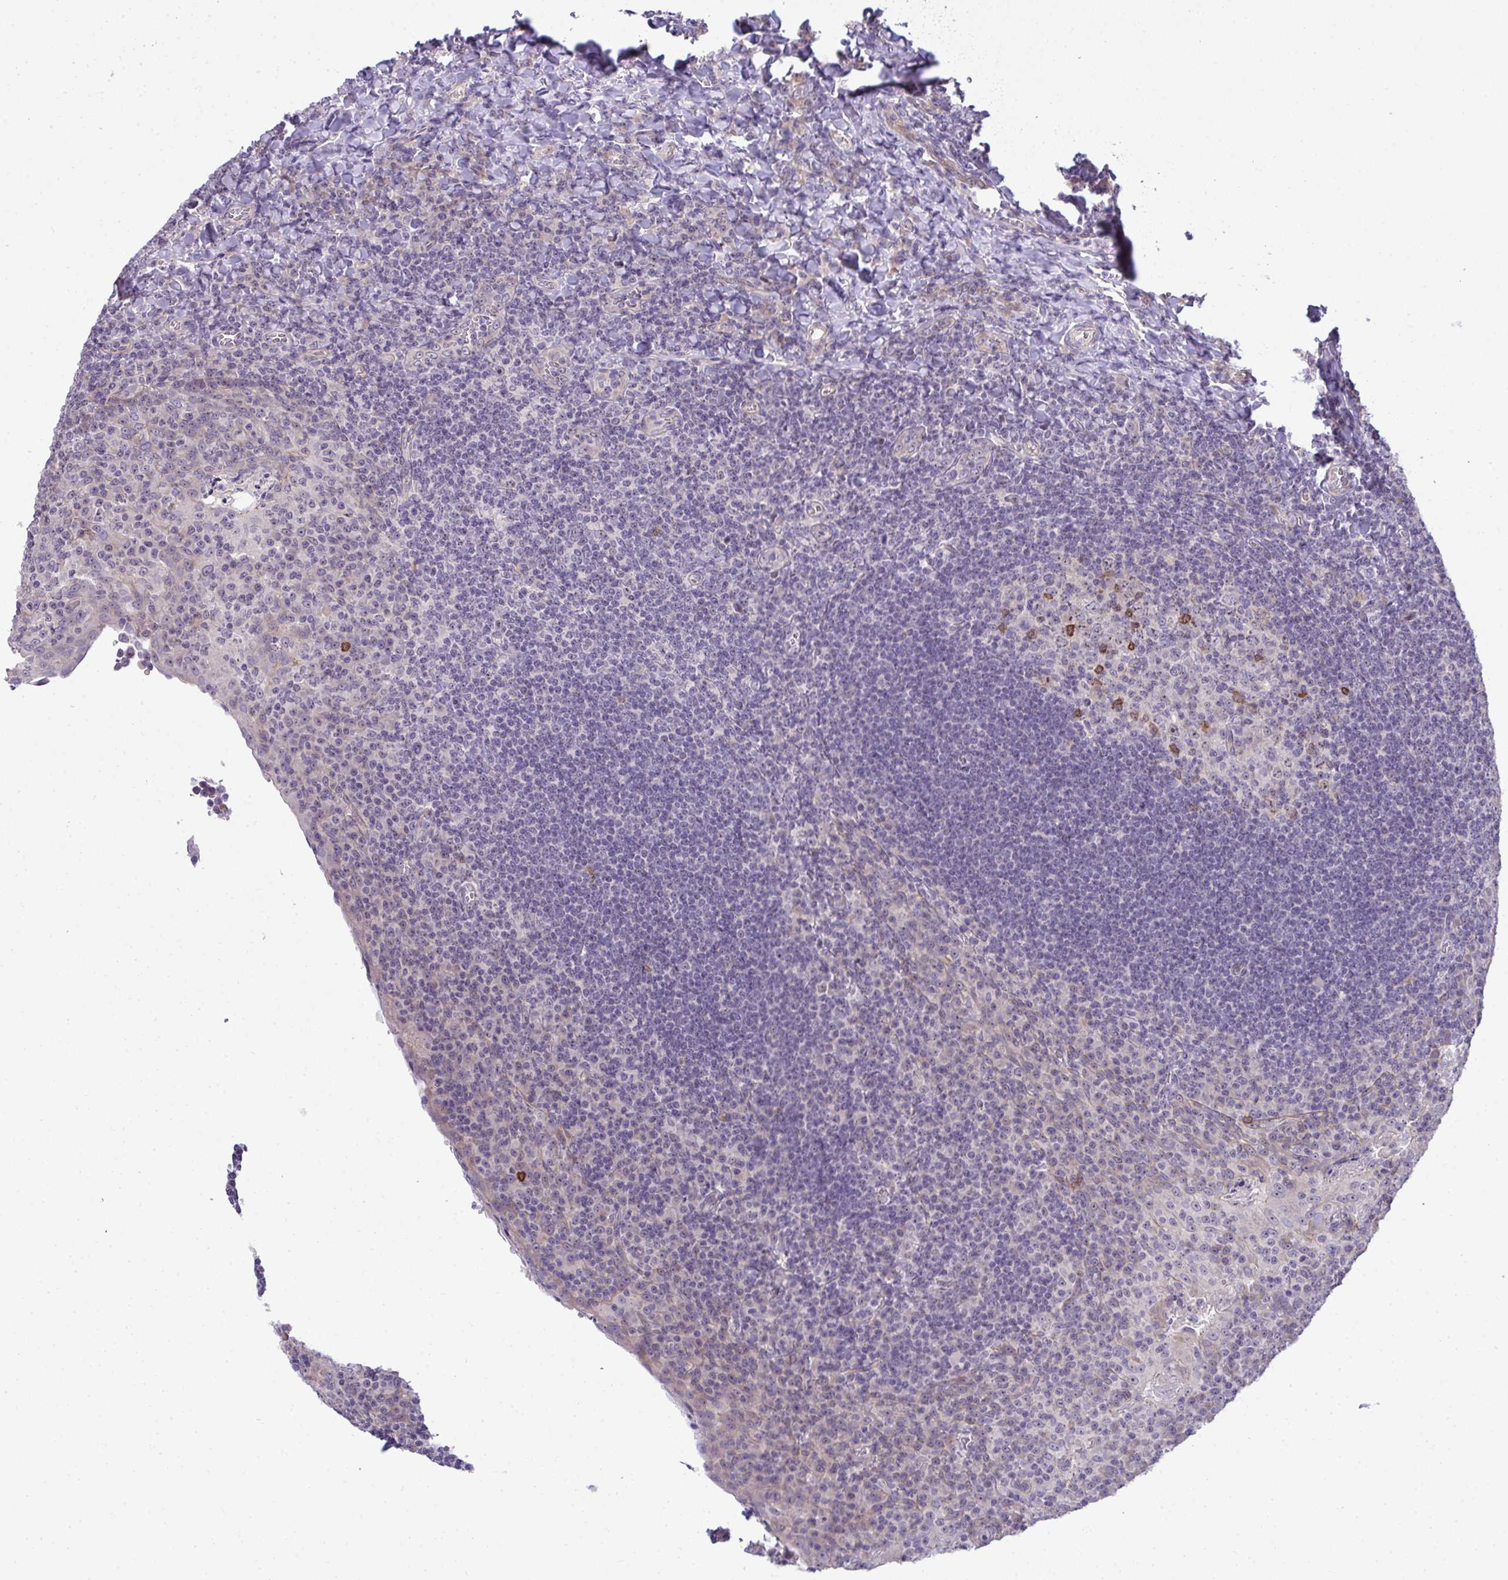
{"staining": {"intensity": "strong", "quantity": "<25%", "location": "cytoplasmic/membranous"}, "tissue": "tonsil", "cell_type": "Germinal center cells", "image_type": "normal", "snomed": [{"axis": "morphology", "description": "Normal tissue, NOS"}, {"axis": "topography", "description": "Tonsil"}], "caption": "About <25% of germinal center cells in normal human tonsil show strong cytoplasmic/membranous protein positivity as visualized by brown immunohistochemical staining.", "gene": "NT5C1A", "patient": {"sex": "male", "age": 17}}